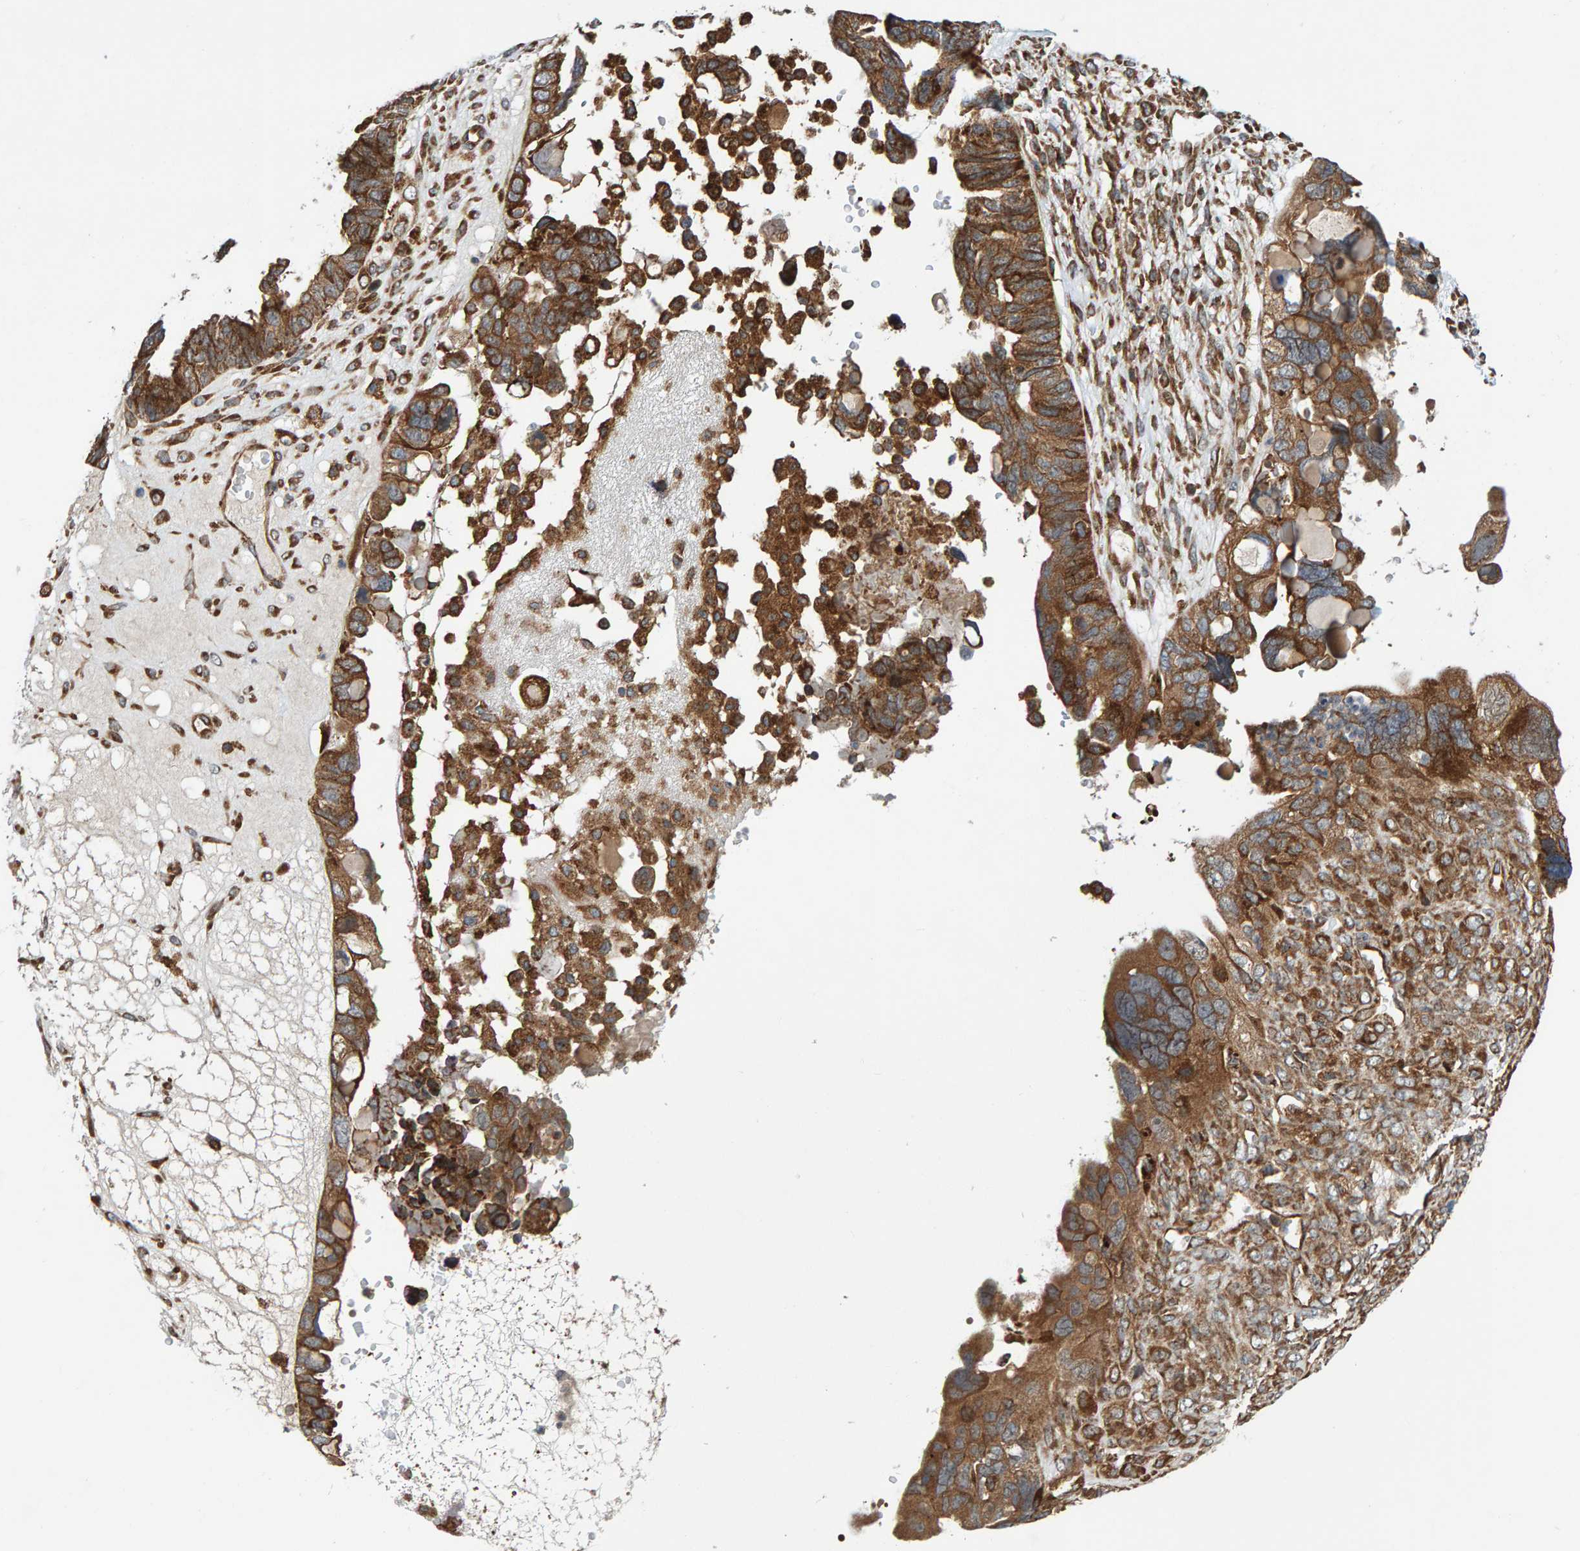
{"staining": {"intensity": "moderate", "quantity": ">75%", "location": "cytoplasmic/membranous"}, "tissue": "ovarian cancer", "cell_type": "Tumor cells", "image_type": "cancer", "snomed": [{"axis": "morphology", "description": "Cystadenocarcinoma, serous, NOS"}, {"axis": "topography", "description": "Ovary"}], "caption": "DAB (3,3'-diaminobenzidine) immunohistochemical staining of human ovarian cancer (serous cystadenocarcinoma) reveals moderate cytoplasmic/membranous protein staining in approximately >75% of tumor cells.", "gene": "KIAA0753", "patient": {"sex": "female", "age": 79}}